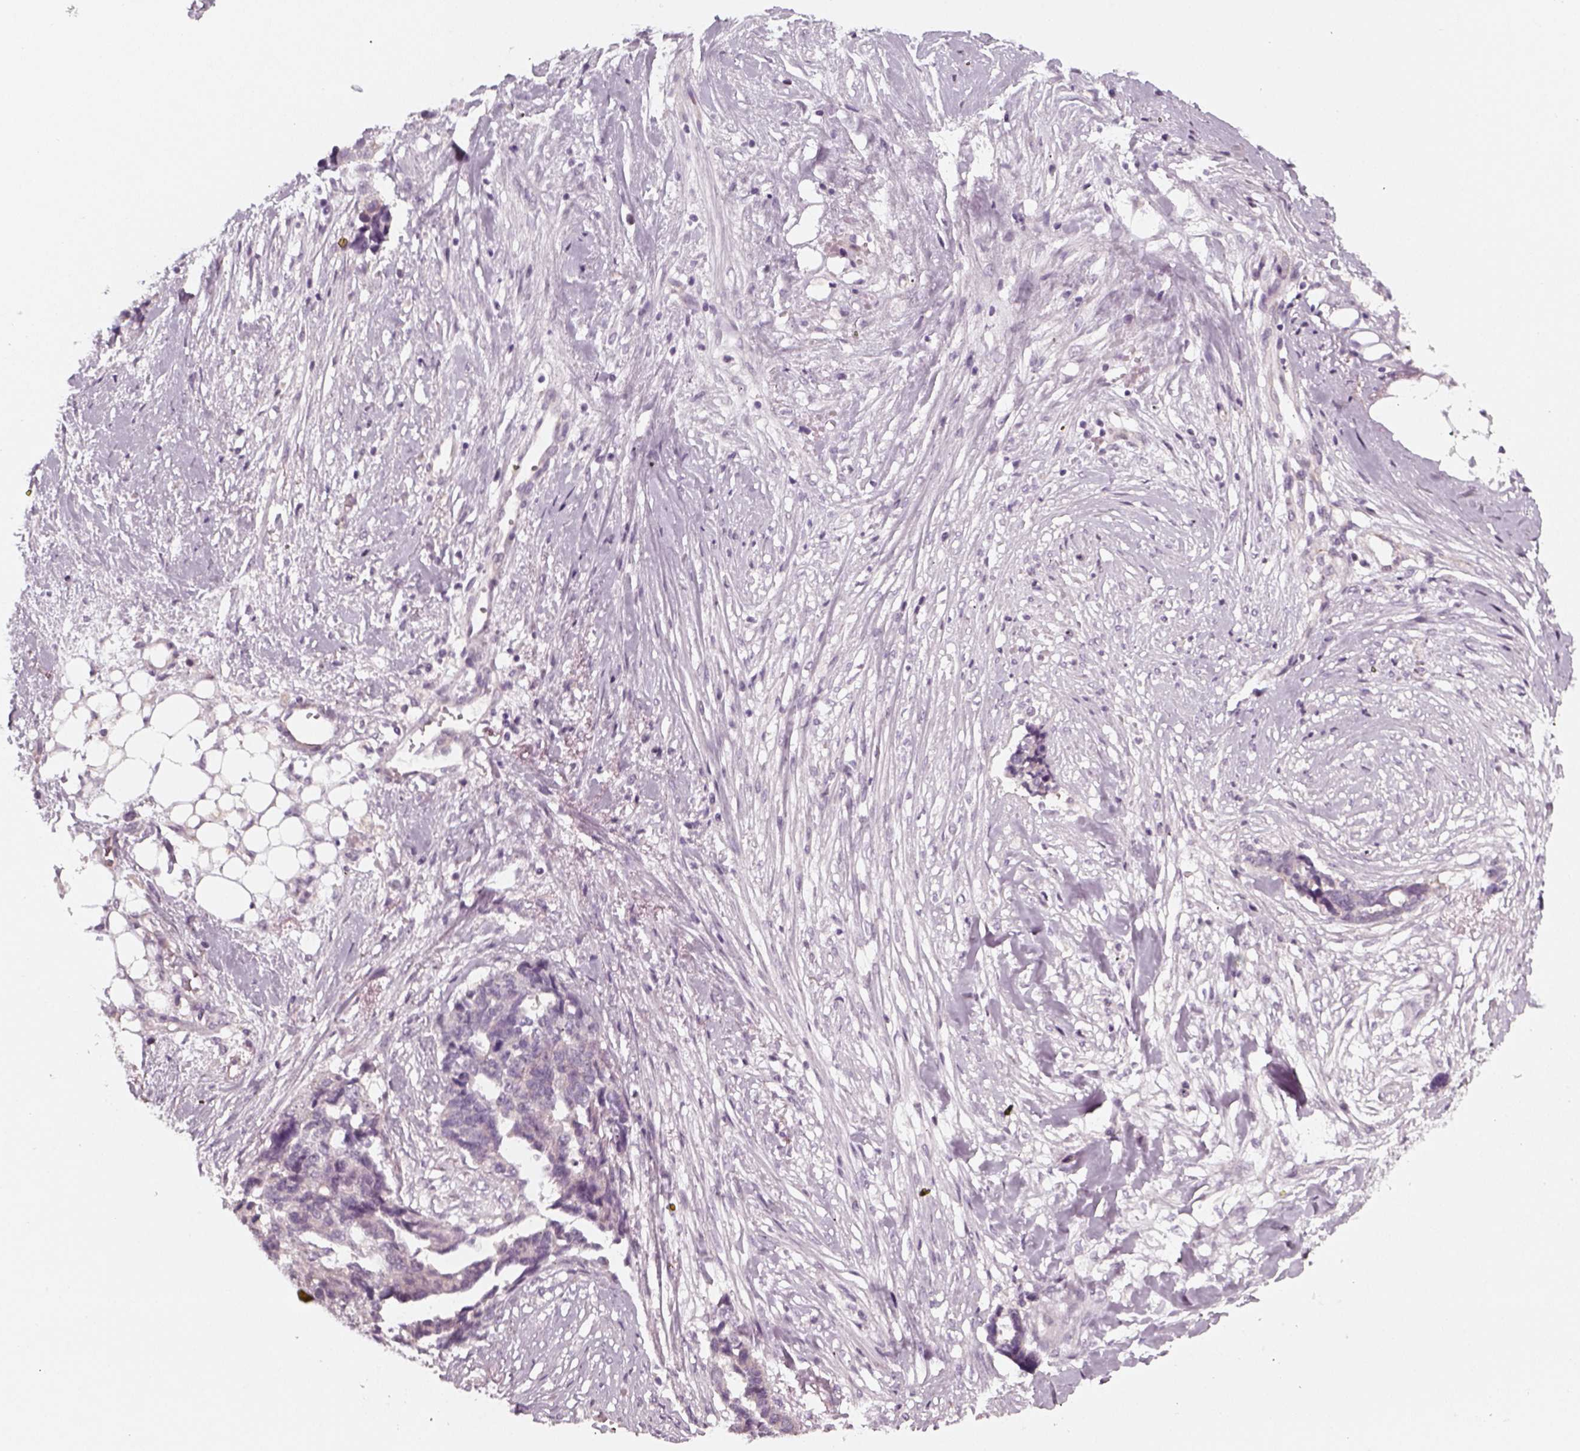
{"staining": {"intensity": "negative", "quantity": "none", "location": "none"}, "tissue": "ovarian cancer", "cell_type": "Tumor cells", "image_type": "cancer", "snomed": [{"axis": "morphology", "description": "Cystadenocarcinoma, serous, NOS"}, {"axis": "topography", "description": "Ovary"}], "caption": "Human ovarian cancer (serous cystadenocarcinoma) stained for a protein using immunohistochemistry exhibits no expression in tumor cells.", "gene": "PNMT", "patient": {"sex": "female", "age": 69}}